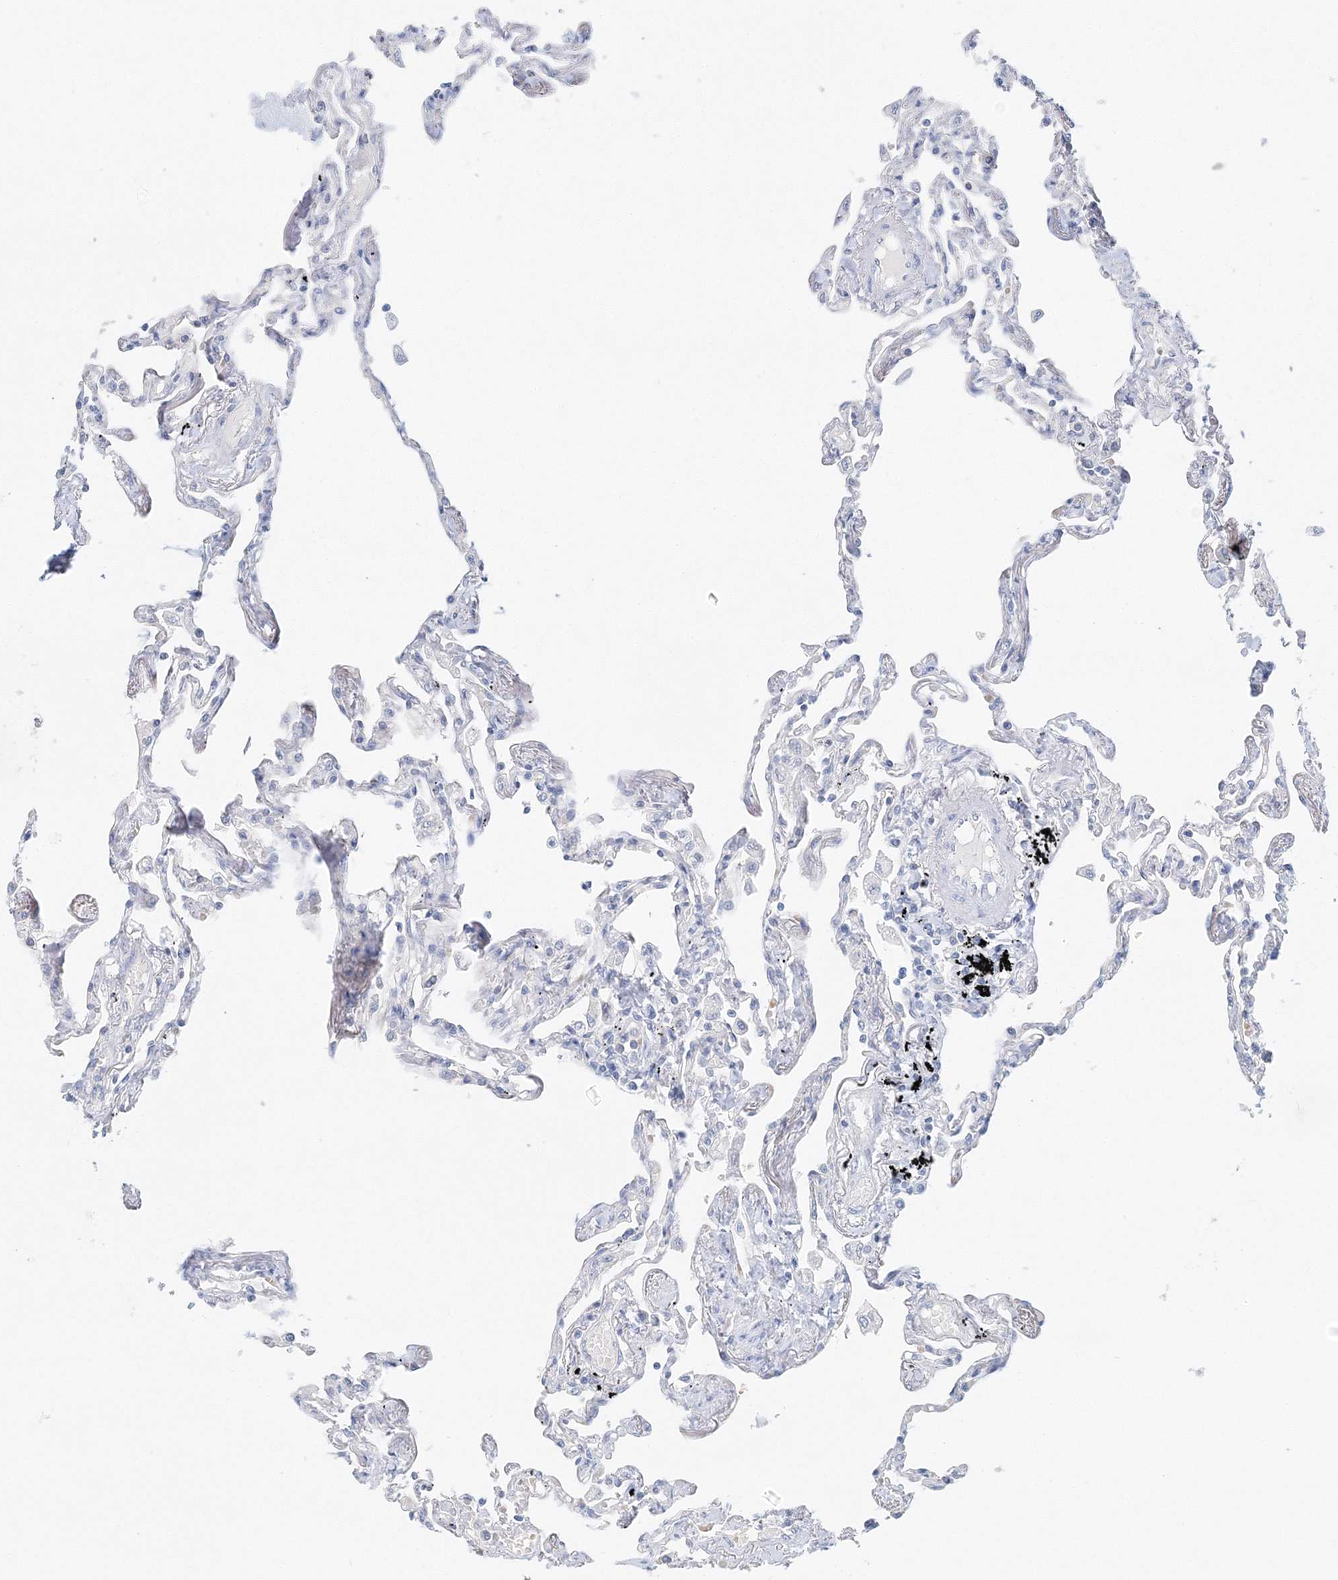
{"staining": {"intensity": "negative", "quantity": "none", "location": "none"}, "tissue": "lung", "cell_type": "Alveolar cells", "image_type": "normal", "snomed": [{"axis": "morphology", "description": "Normal tissue, NOS"}, {"axis": "topography", "description": "Lung"}], "caption": "Immunohistochemistry (IHC) of benign human lung displays no expression in alveolar cells. (DAB immunohistochemistry visualized using brightfield microscopy, high magnification).", "gene": "VILL", "patient": {"sex": "female", "age": 67}}